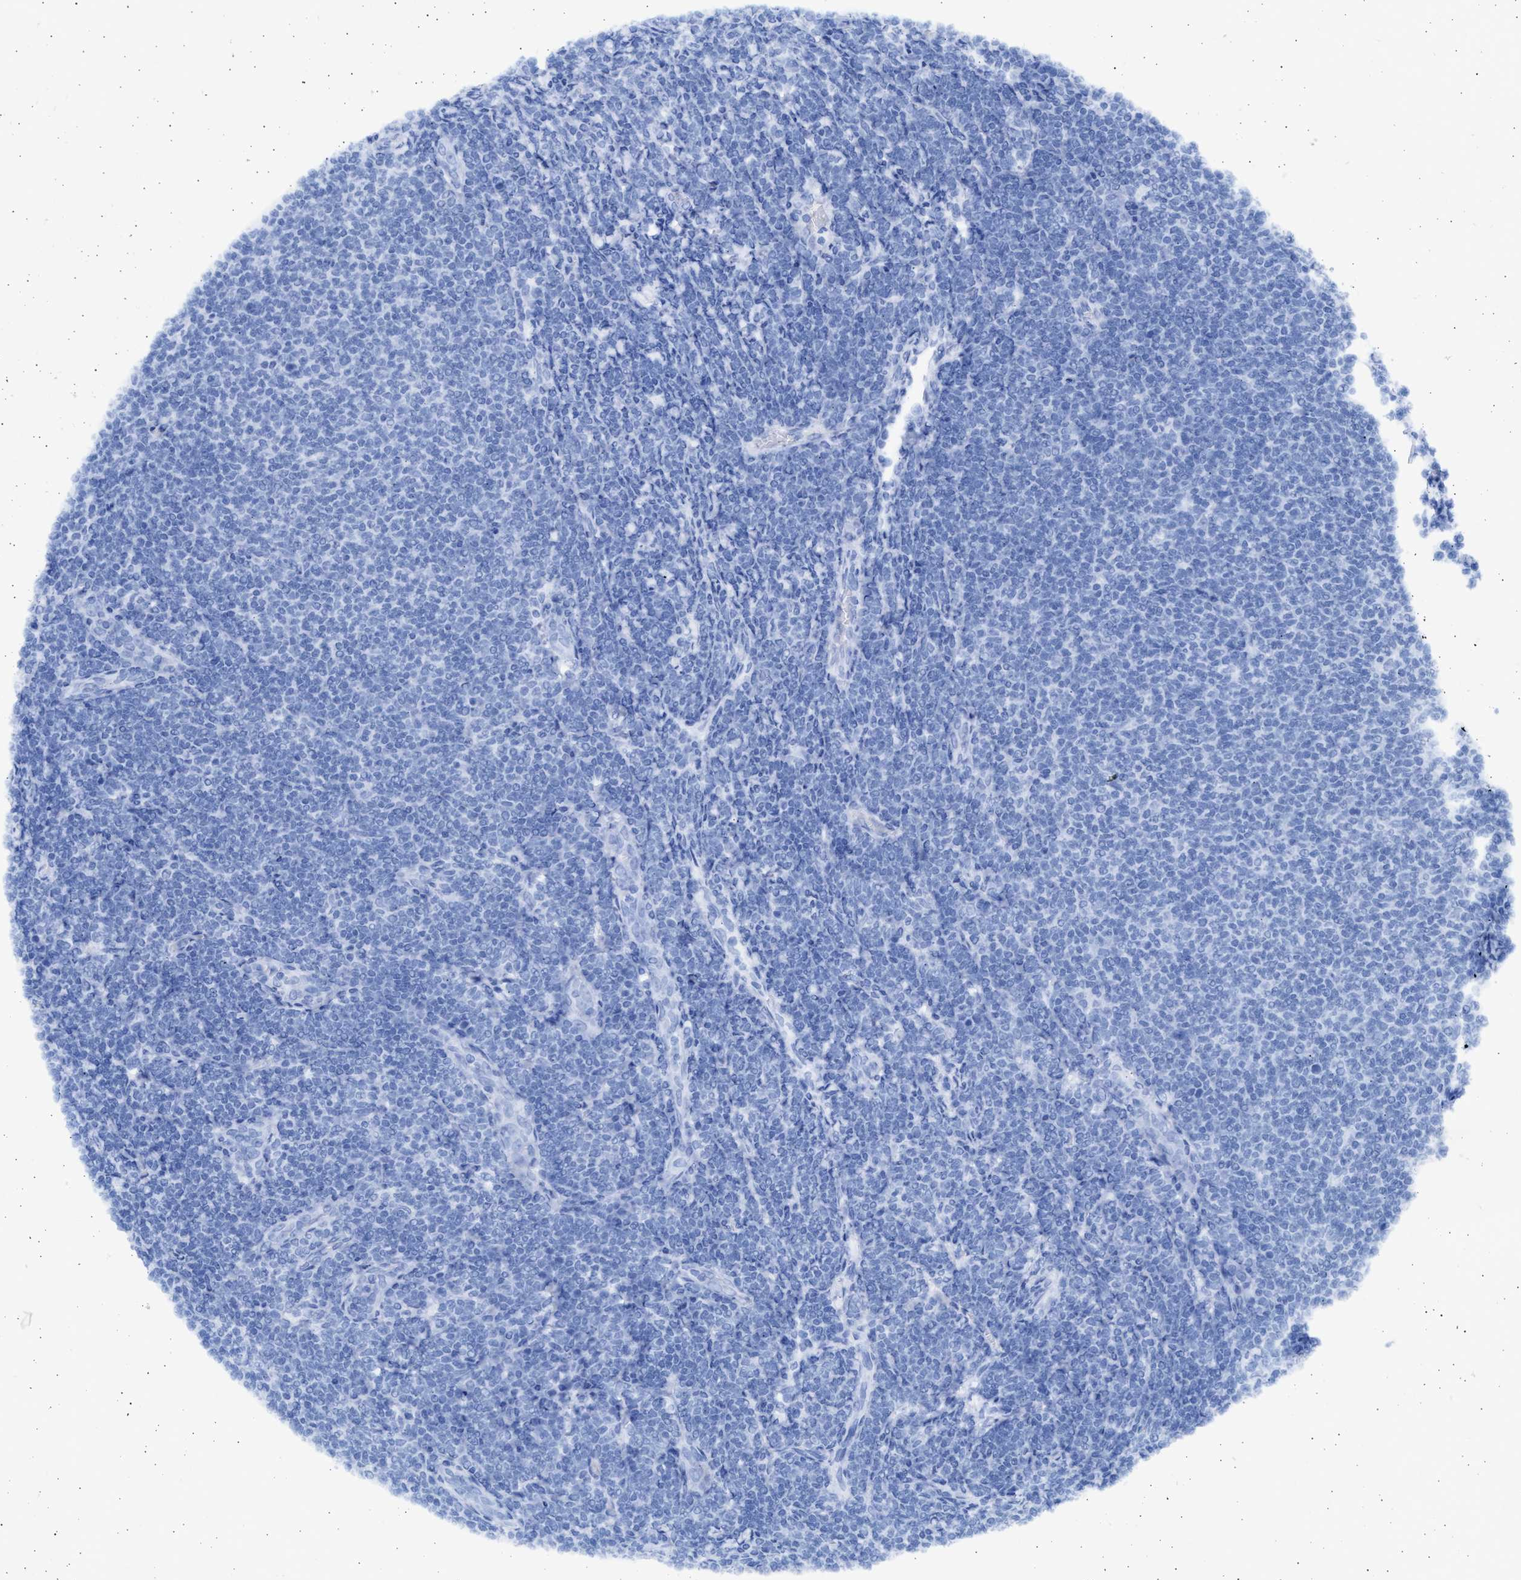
{"staining": {"intensity": "negative", "quantity": "none", "location": "none"}, "tissue": "lymphoma", "cell_type": "Tumor cells", "image_type": "cancer", "snomed": [{"axis": "morphology", "description": "Malignant lymphoma, non-Hodgkin's type, Low grade"}, {"axis": "topography", "description": "Lymph node"}], "caption": "The IHC histopathology image has no significant staining in tumor cells of low-grade malignant lymphoma, non-Hodgkin's type tissue.", "gene": "ALDOC", "patient": {"sex": "male", "age": 66}}